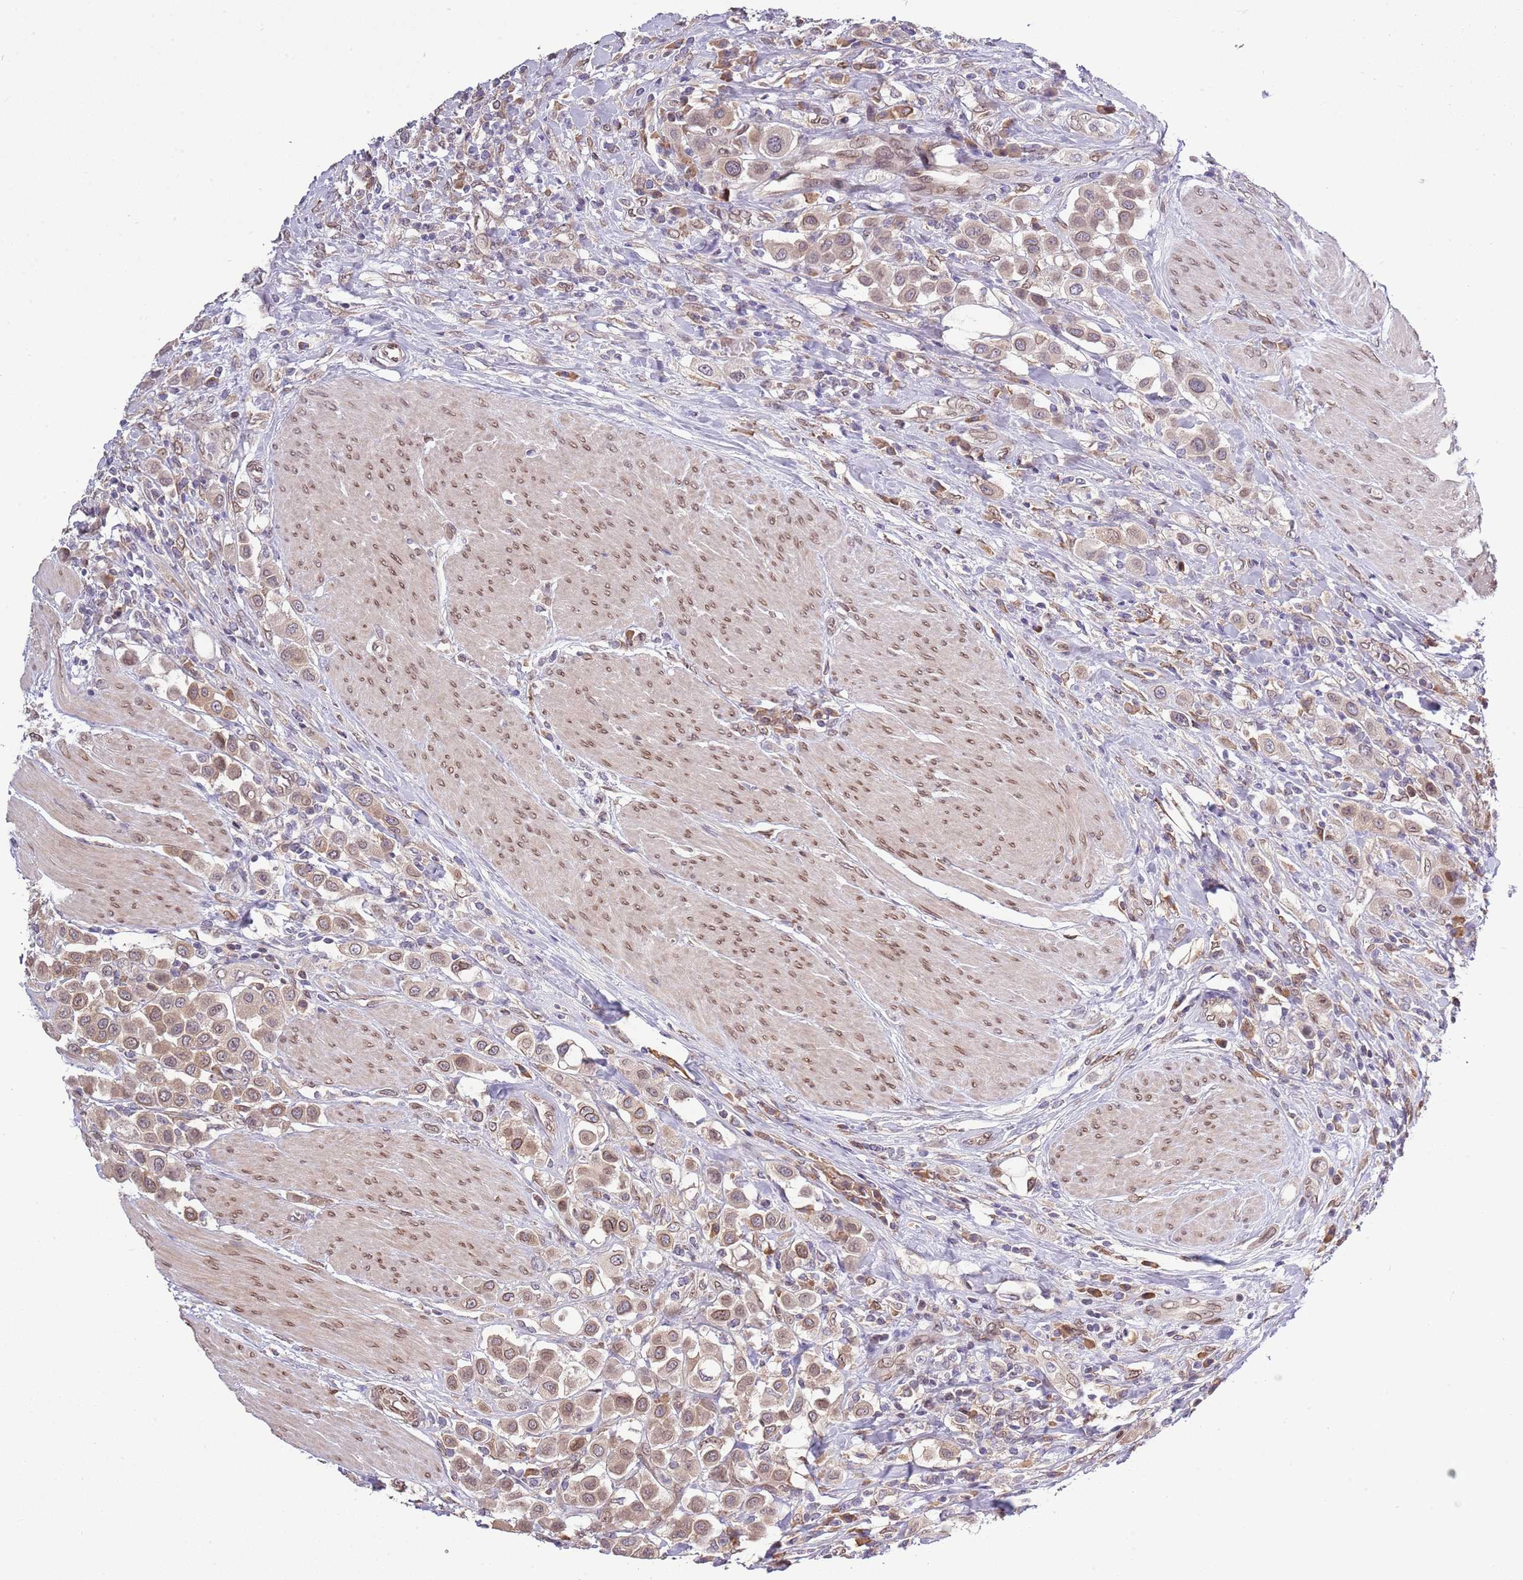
{"staining": {"intensity": "weak", "quantity": ">75%", "location": "cytoplasmic/membranous,nuclear"}, "tissue": "urothelial cancer", "cell_type": "Tumor cells", "image_type": "cancer", "snomed": [{"axis": "morphology", "description": "Urothelial carcinoma, High grade"}, {"axis": "topography", "description": "Urinary bladder"}], "caption": "This photomicrograph demonstrates immunohistochemistry (IHC) staining of human urothelial carcinoma (high-grade), with low weak cytoplasmic/membranous and nuclear expression in approximately >75% of tumor cells.", "gene": "ZNF665", "patient": {"sex": "male", "age": 50}}